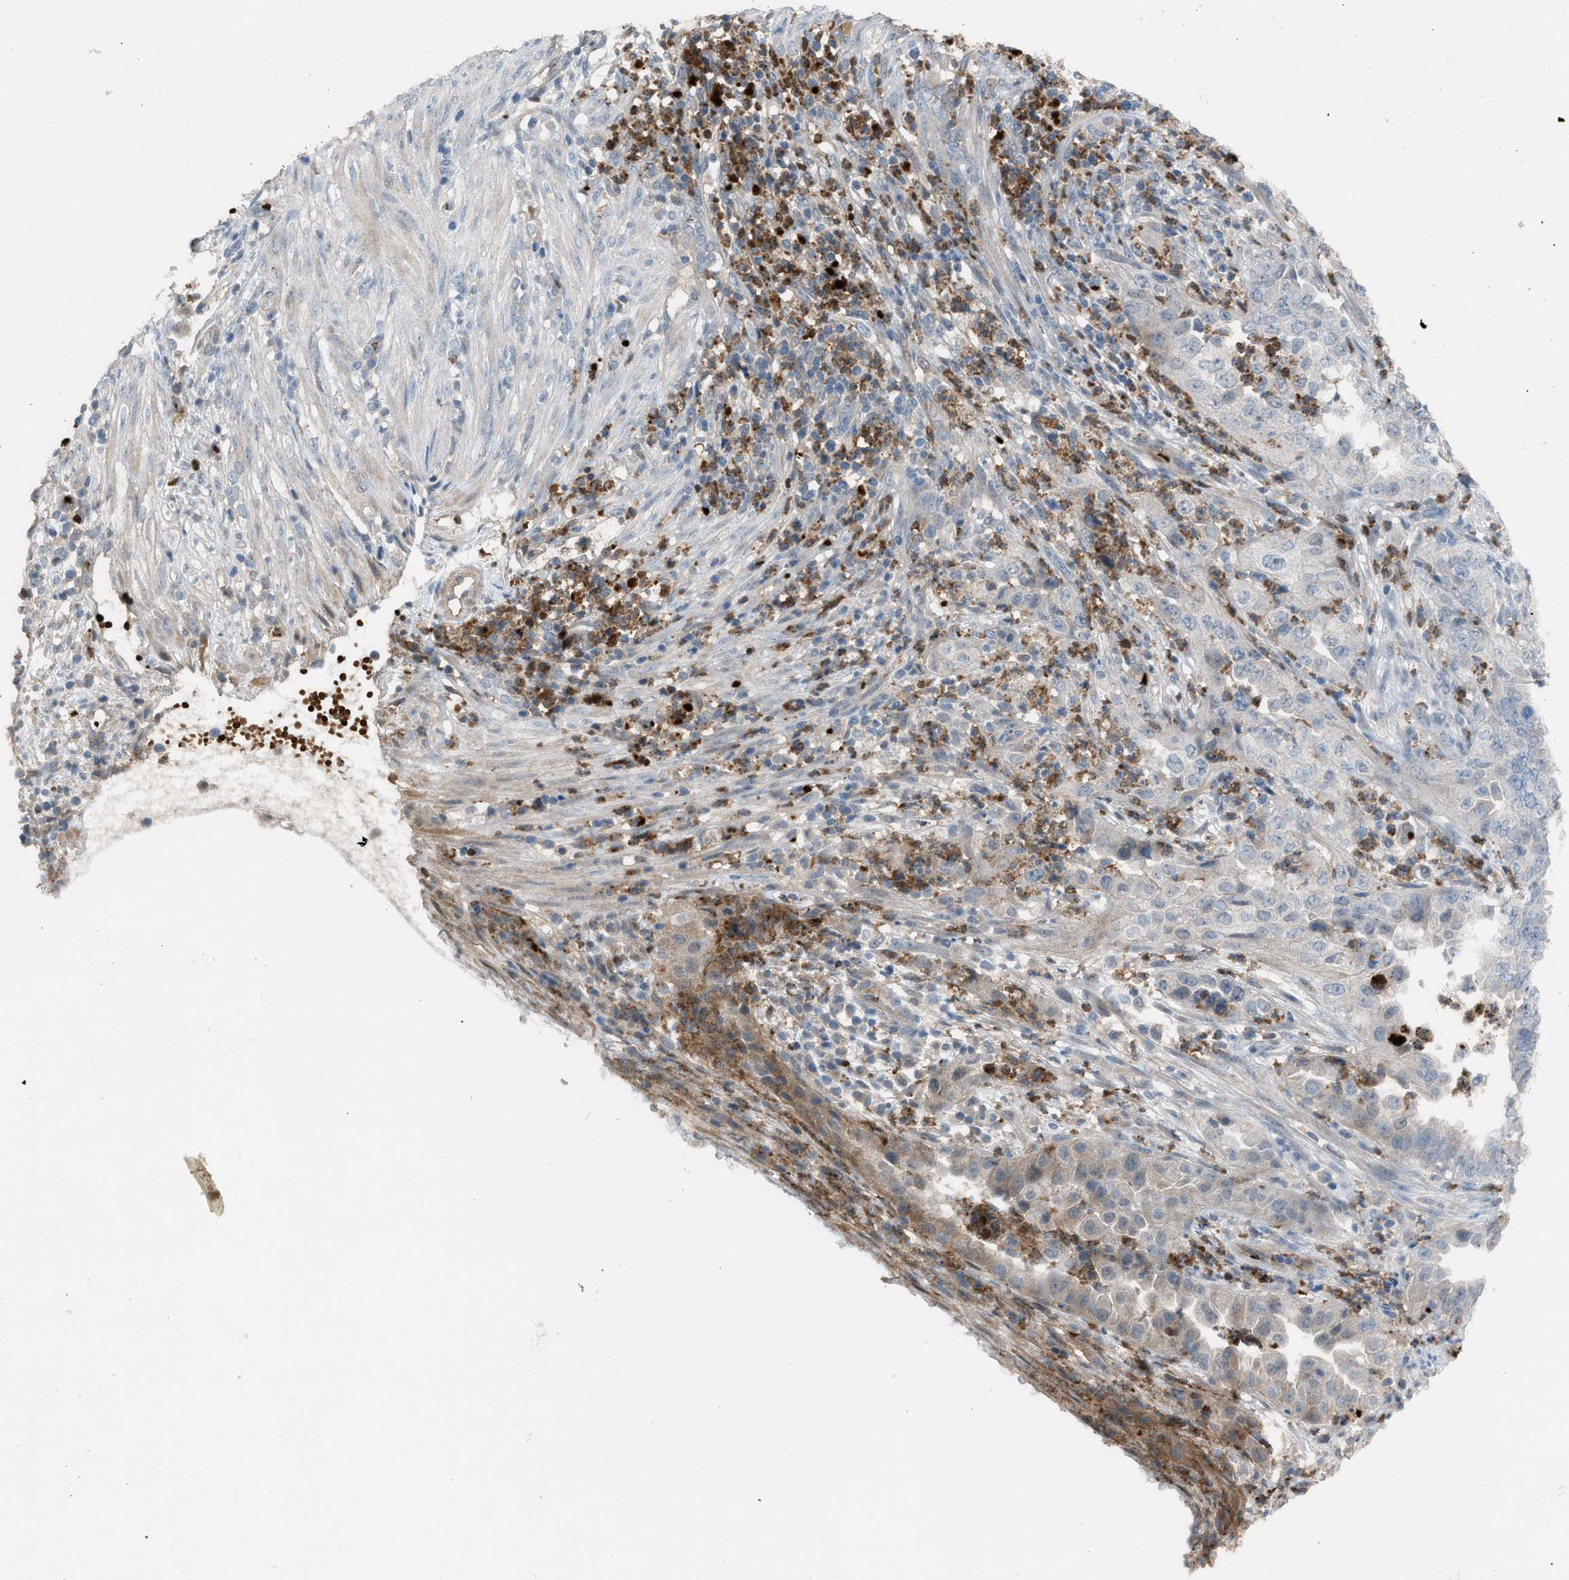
{"staining": {"intensity": "moderate", "quantity": "<25%", "location": "cytoplasmic/membranous"}, "tissue": "endometrial cancer", "cell_type": "Tumor cells", "image_type": "cancer", "snomed": [{"axis": "morphology", "description": "Adenocarcinoma, NOS"}, {"axis": "topography", "description": "Endometrium"}], "caption": "Tumor cells exhibit moderate cytoplasmic/membranous positivity in approximately <25% of cells in endometrial adenocarcinoma. The staining is performed using DAB brown chromogen to label protein expression. The nuclei are counter-stained blue using hematoxylin.", "gene": "CFAP77", "patient": {"sex": "female", "age": 51}}